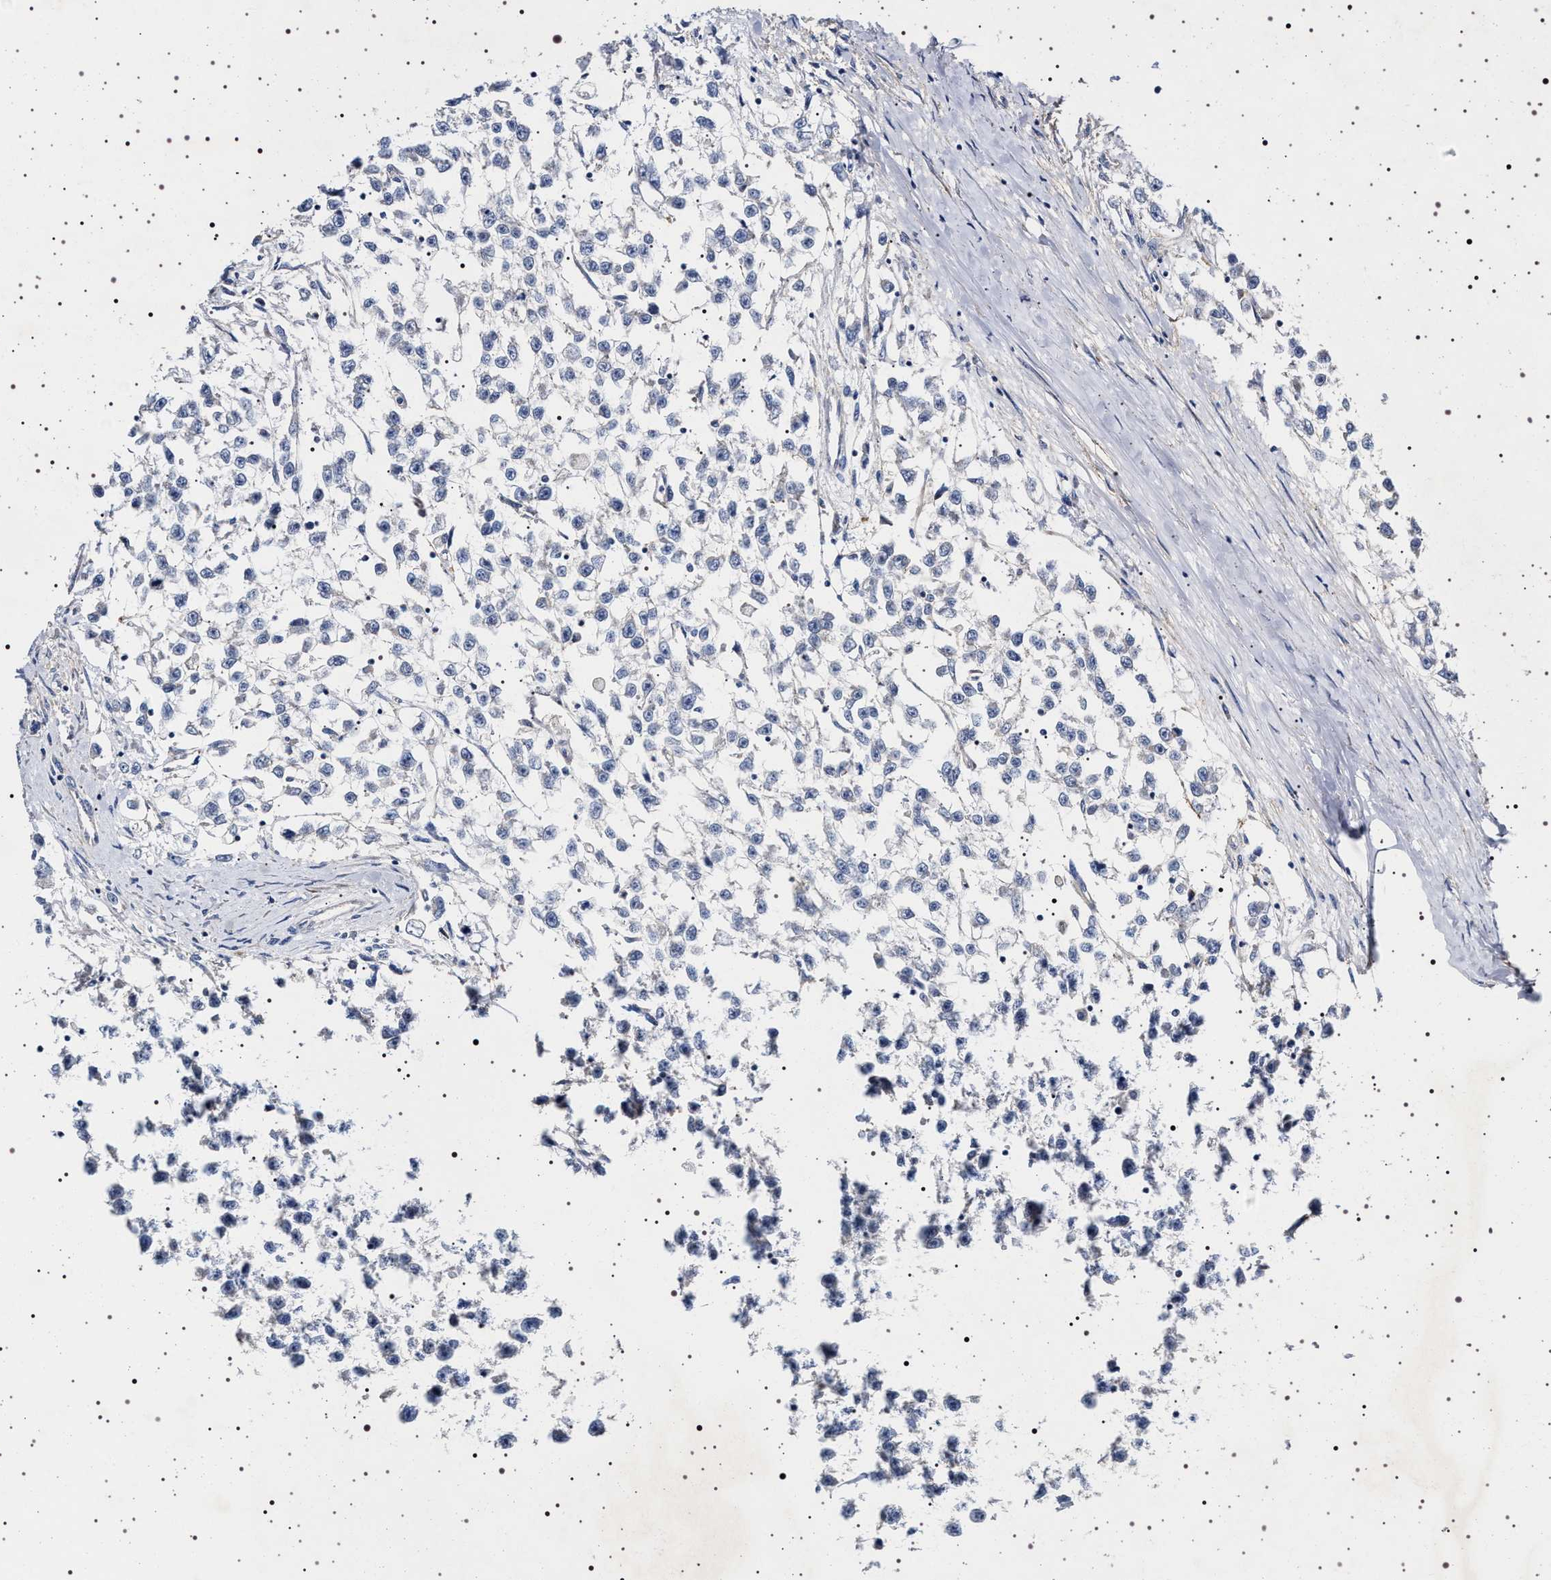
{"staining": {"intensity": "negative", "quantity": "none", "location": "none"}, "tissue": "testis cancer", "cell_type": "Tumor cells", "image_type": "cancer", "snomed": [{"axis": "morphology", "description": "Seminoma, NOS"}, {"axis": "morphology", "description": "Carcinoma, Embryonal, NOS"}, {"axis": "topography", "description": "Testis"}], "caption": "Immunohistochemistry histopathology image of neoplastic tissue: seminoma (testis) stained with DAB exhibits no significant protein positivity in tumor cells.", "gene": "NAALADL2", "patient": {"sex": "male", "age": 51}}